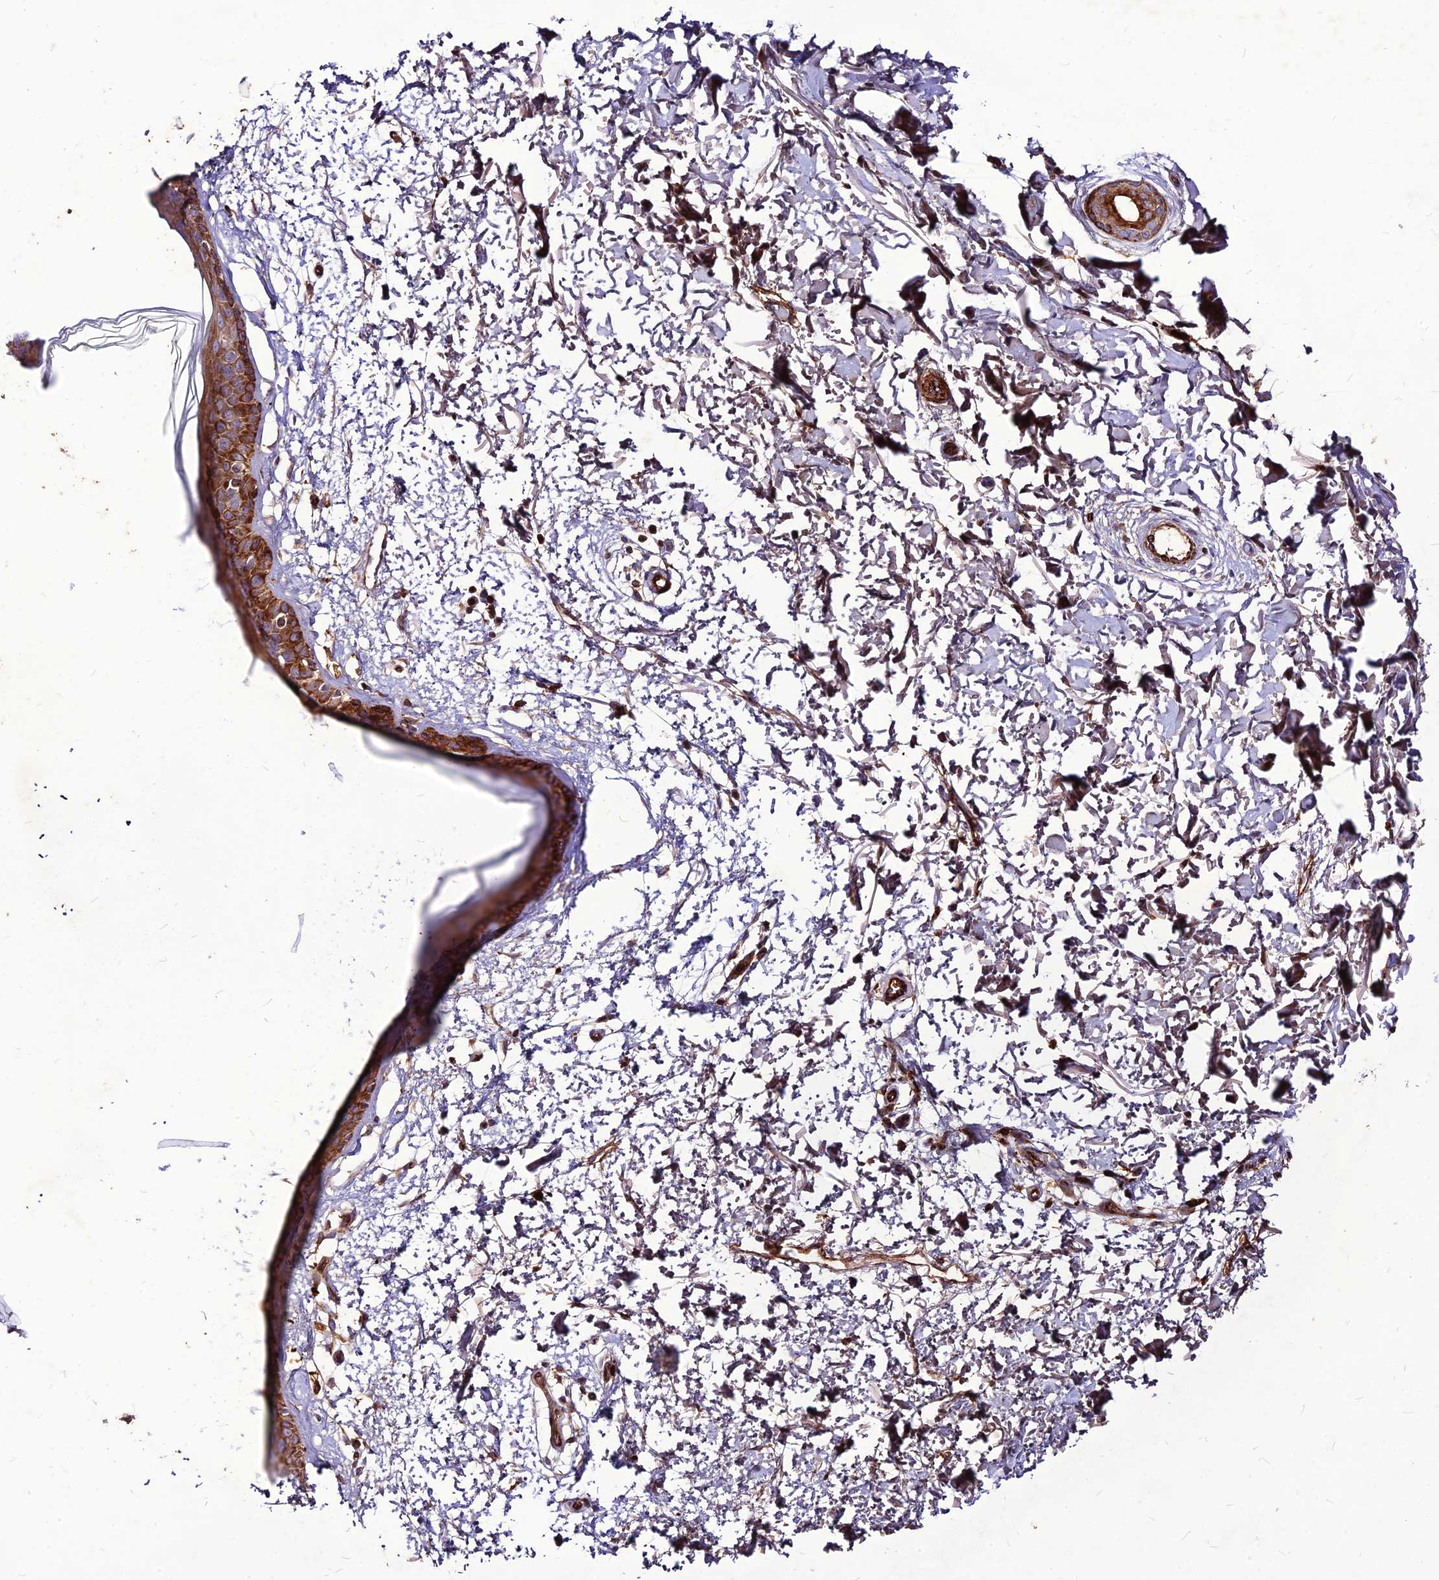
{"staining": {"intensity": "moderate", "quantity": ">75%", "location": "cytoplasmic/membranous"}, "tissue": "skin", "cell_type": "Fibroblasts", "image_type": "normal", "snomed": [{"axis": "morphology", "description": "Normal tissue, NOS"}, {"axis": "topography", "description": "Skin"}], "caption": "Normal skin was stained to show a protein in brown. There is medium levels of moderate cytoplasmic/membranous positivity in about >75% of fibroblasts. The staining is performed using DAB (3,3'-diaminobenzidine) brown chromogen to label protein expression. The nuclei are counter-stained blue using hematoxylin.", "gene": "RIMOC1", "patient": {"sex": "male", "age": 66}}